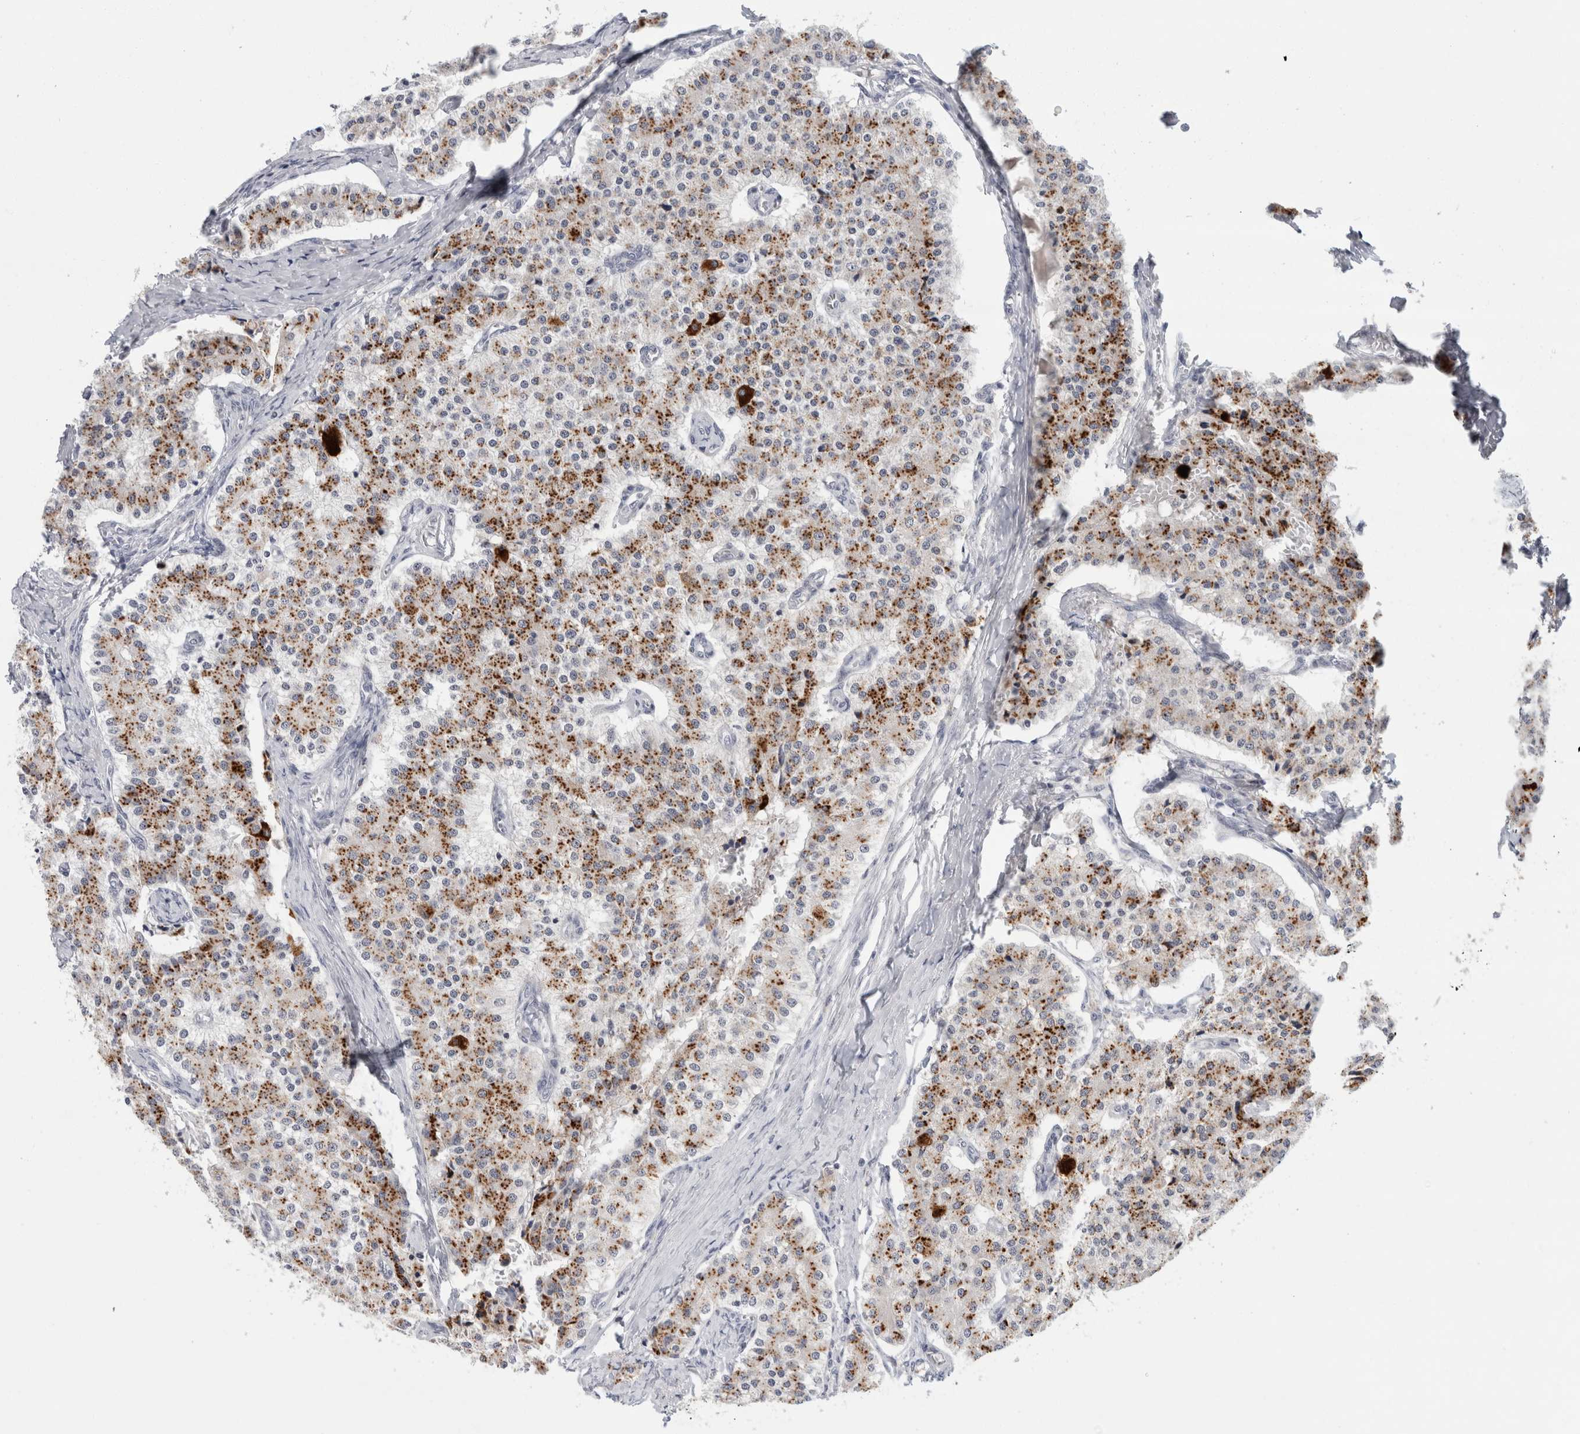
{"staining": {"intensity": "strong", "quantity": ">75%", "location": "cytoplasmic/membranous"}, "tissue": "carcinoid", "cell_type": "Tumor cells", "image_type": "cancer", "snomed": [{"axis": "morphology", "description": "Carcinoid, malignant, NOS"}, {"axis": "topography", "description": "Colon"}], "caption": "Tumor cells exhibit high levels of strong cytoplasmic/membranous staining in approximately >75% of cells in carcinoid. The protein is shown in brown color, while the nuclei are stained blue.", "gene": "NIPA1", "patient": {"sex": "female", "age": 52}}